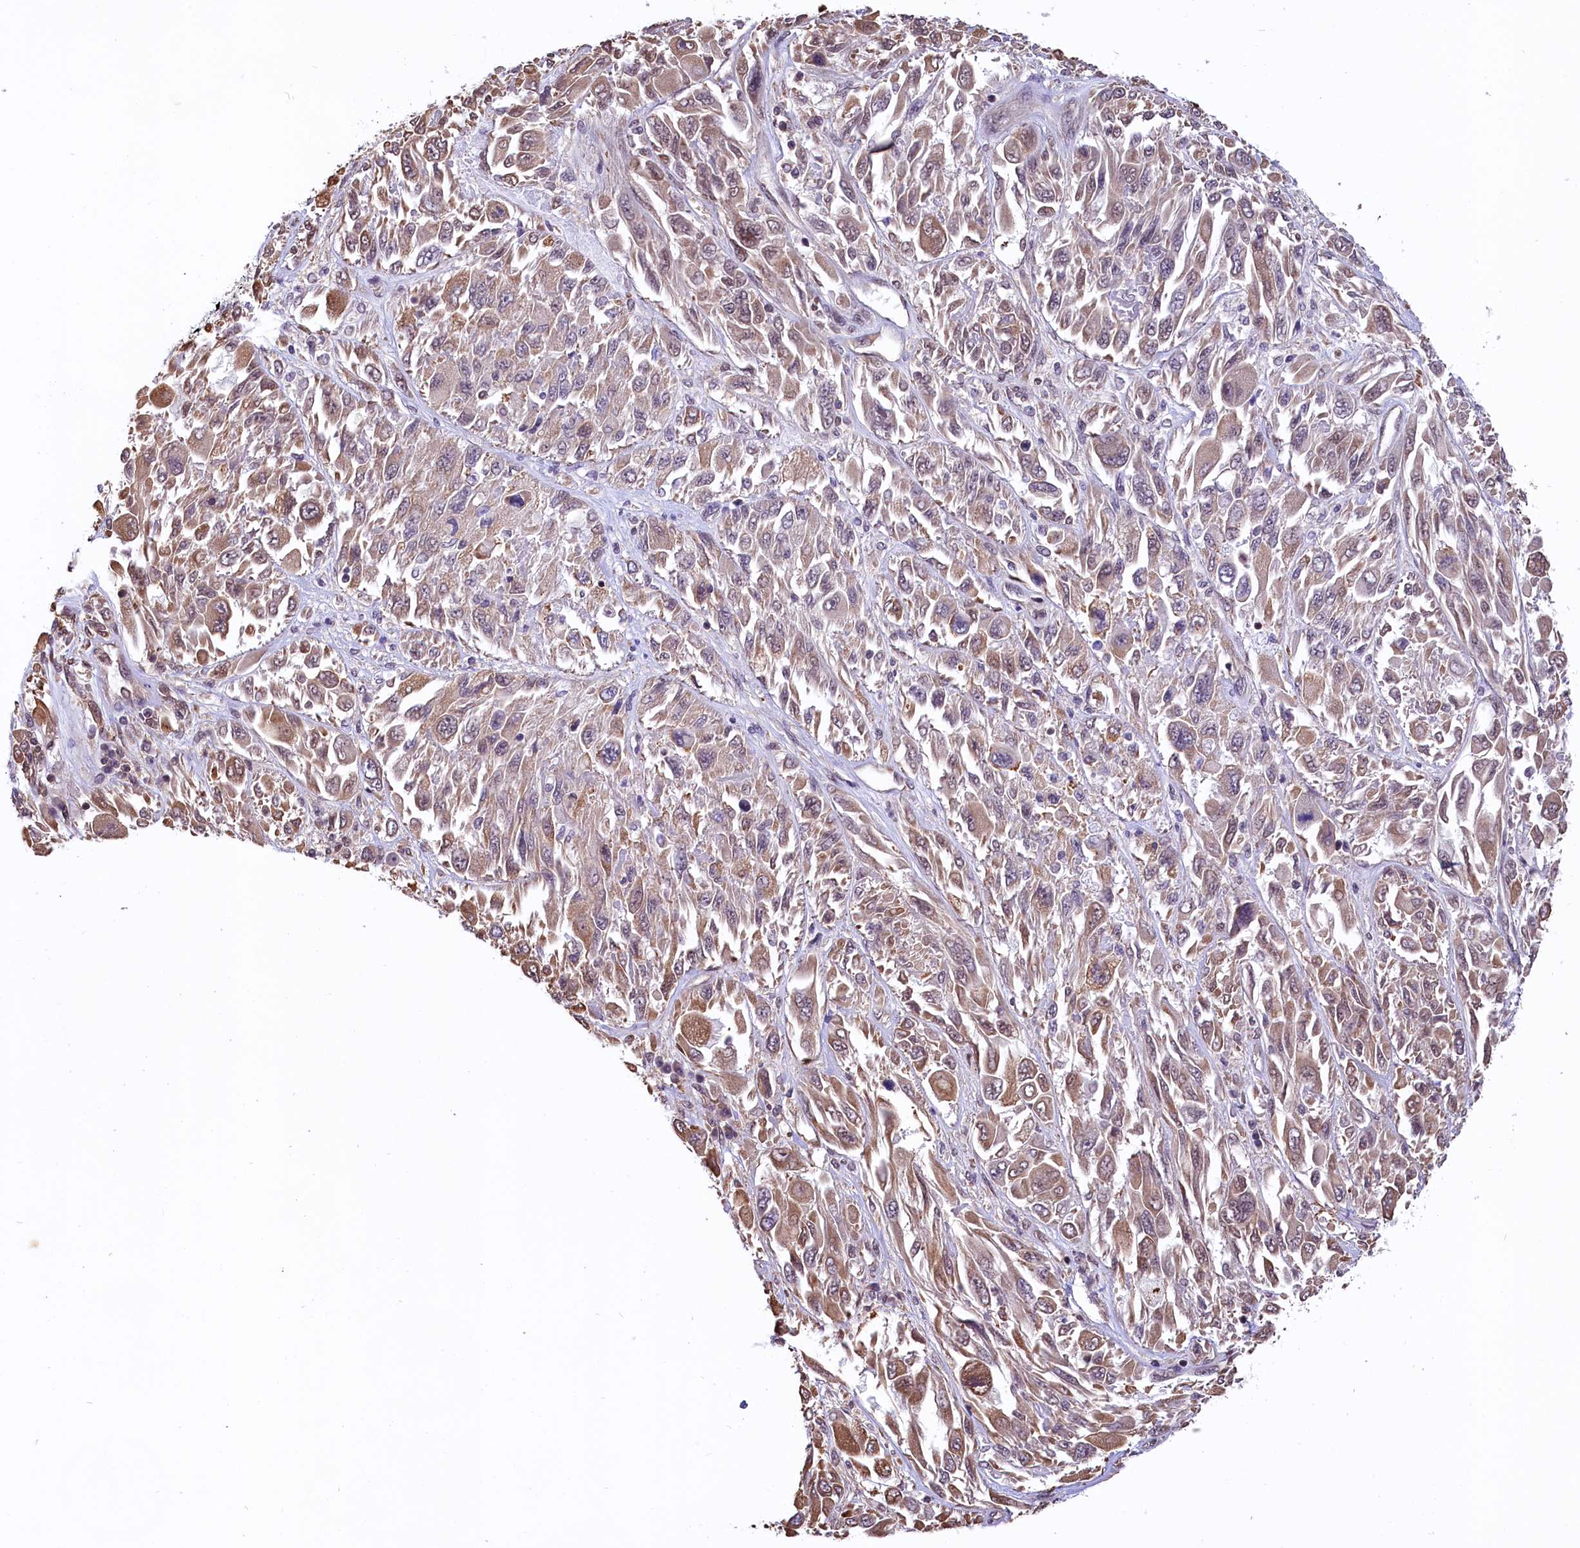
{"staining": {"intensity": "moderate", "quantity": ">75%", "location": "cytoplasmic/membranous"}, "tissue": "melanoma", "cell_type": "Tumor cells", "image_type": "cancer", "snomed": [{"axis": "morphology", "description": "Malignant melanoma, NOS"}, {"axis": "topography", "description": "Skin"}], "caption": "Immunohistochemistry (IHC) photomicrograph of neoplastic tissue: human malignant melanoma stained using IHC demonstrates medium levels of moderate protein expression localized specifically in the cytoplasmic/membranous of tumor cells, appearing as a cytoplasmic/membranous brown color.", "gene": "ZC3H4", "patient": {"sex": "female", "age": 91}}